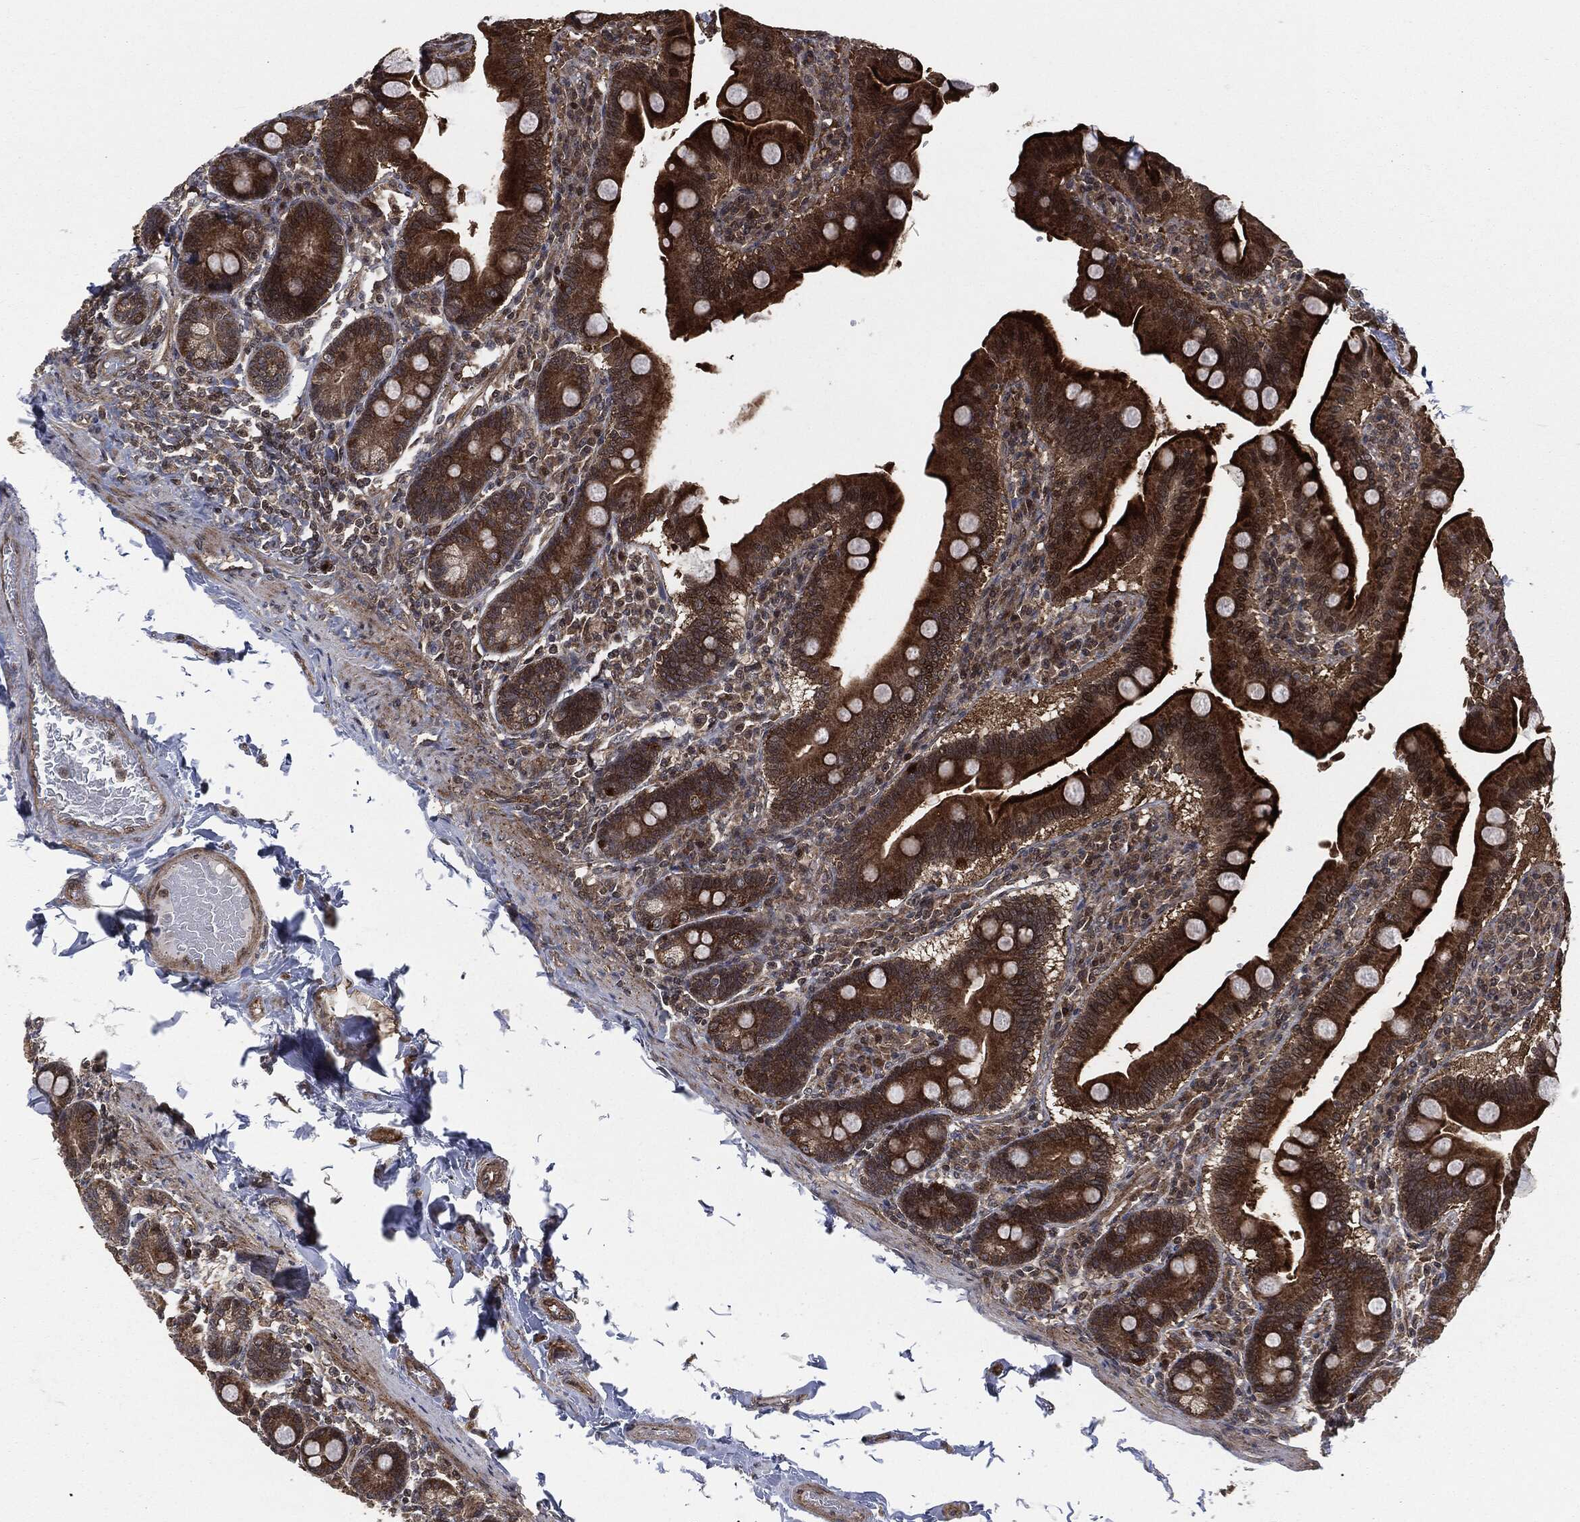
{"staining": {"intensity": "strong", "quantity": ">75%", "location": "cytoplasmic/membranous"}, "tissue": "small intestine", "cell_type": "Glandular cells", "image_type": "normal", "snomed": [{"axis": "morphology", "description": "Normal tissue, NOS"}, {"axis": "topography", "description": "Small intestine"}], "caption": "IHC image of unremarkable small intestine stained for a protein (brown), which displays high levels of strong cytoplasmic/membranous positivity in approximately >75% of glandular cells.", "gene": "HRAS", "patient": {"sex": "male", "age": 66}}